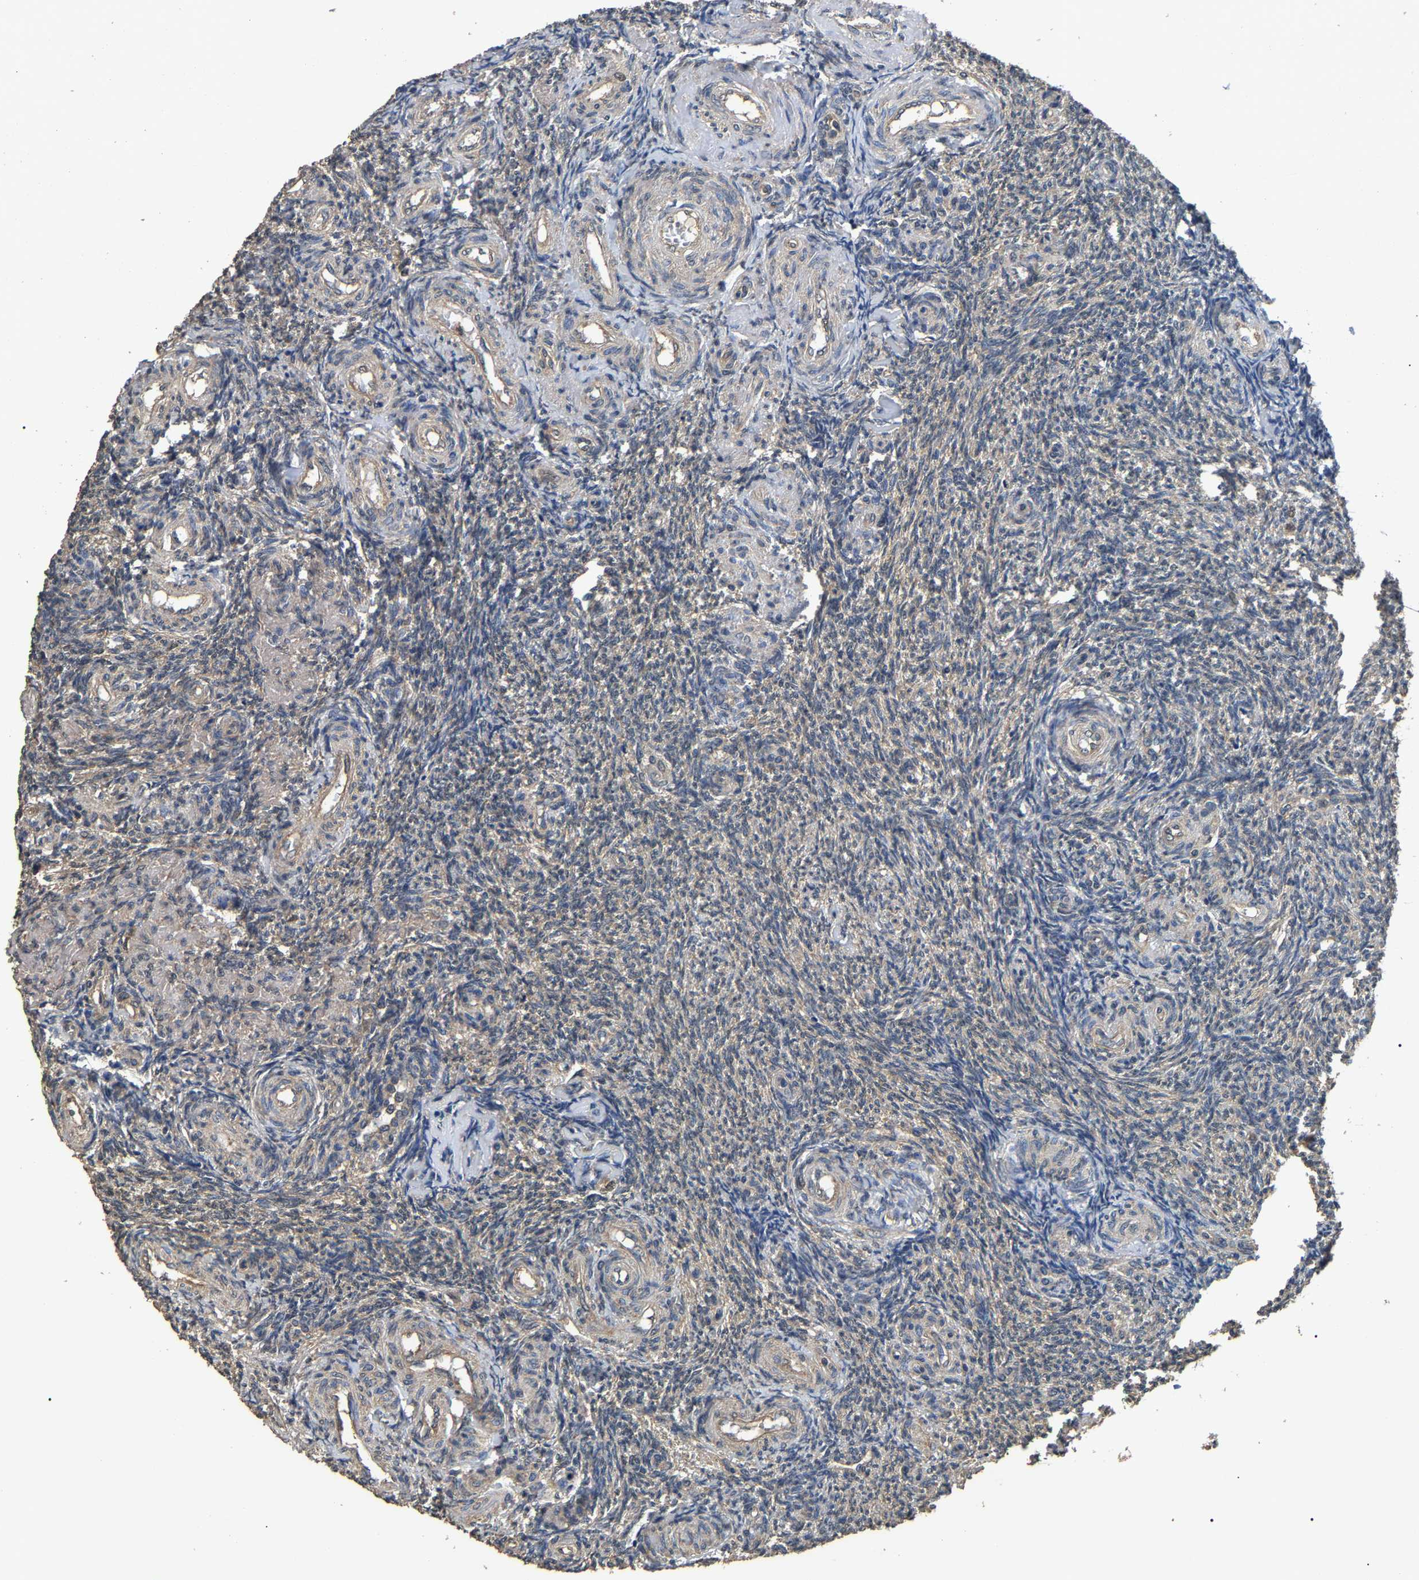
{"staining": {"intensity": "moderate", "quantity": ">75%", "location": "cytoplasmic/membranous"}, "tissue": "ovary", "cell_type": "Follicle cells", "image_type": "normal", "snomed": [{"axis": "morphology", "description": "Normal tissue, NOS"}, {"axis": "topography", "description": "Ovary"}], "caption": "A medium amount of moderate cytoplasmic/membranous expression is identified in approximately >75% of follicle cells in benign ovary. (DAB (3,3'-diaminobenzidine) = brown stain, brightfield microscopy at high magnification).", "gene": "PSMD8", "patient": {"sex": "female", "age": 41}}